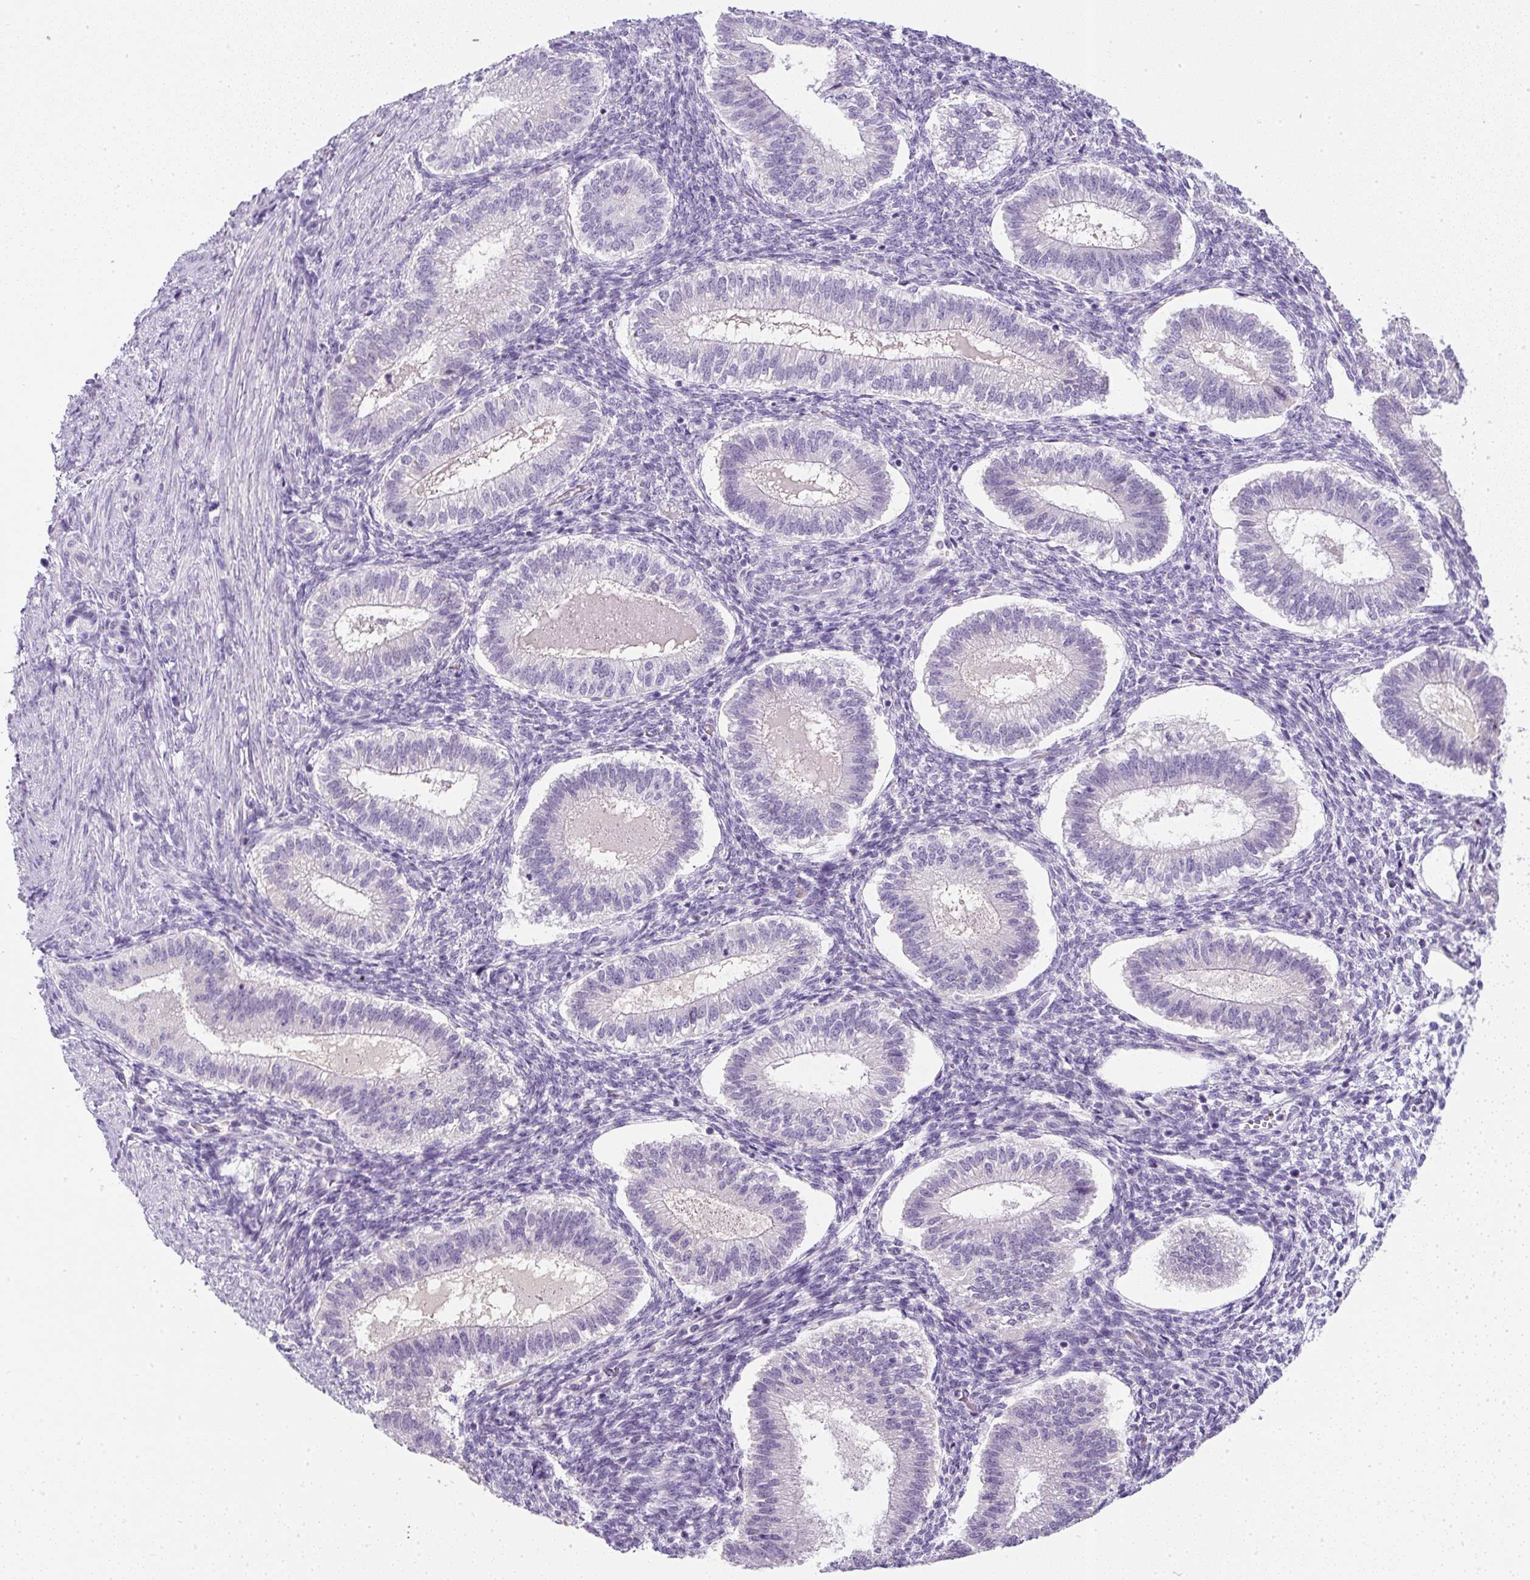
{"staining": {"intensity": "negative", "quantity": "none", "location": "none"}, "tissue": "endometrium", "cell_type": "Cells in endometrial stroma", "image_type": "normal", "snomed": [{"axis": "morphology", "description": "Normal tissue, NOS"}, {"axis": "topography", "description": "Endometrium"}], "caption": "This is an IHC photomicrograph of normal human endometrium. There is no positivity in cells in endometrial stroma.", "gene": "COL9A2", "patient": {"sex": "female", "age": 25}}